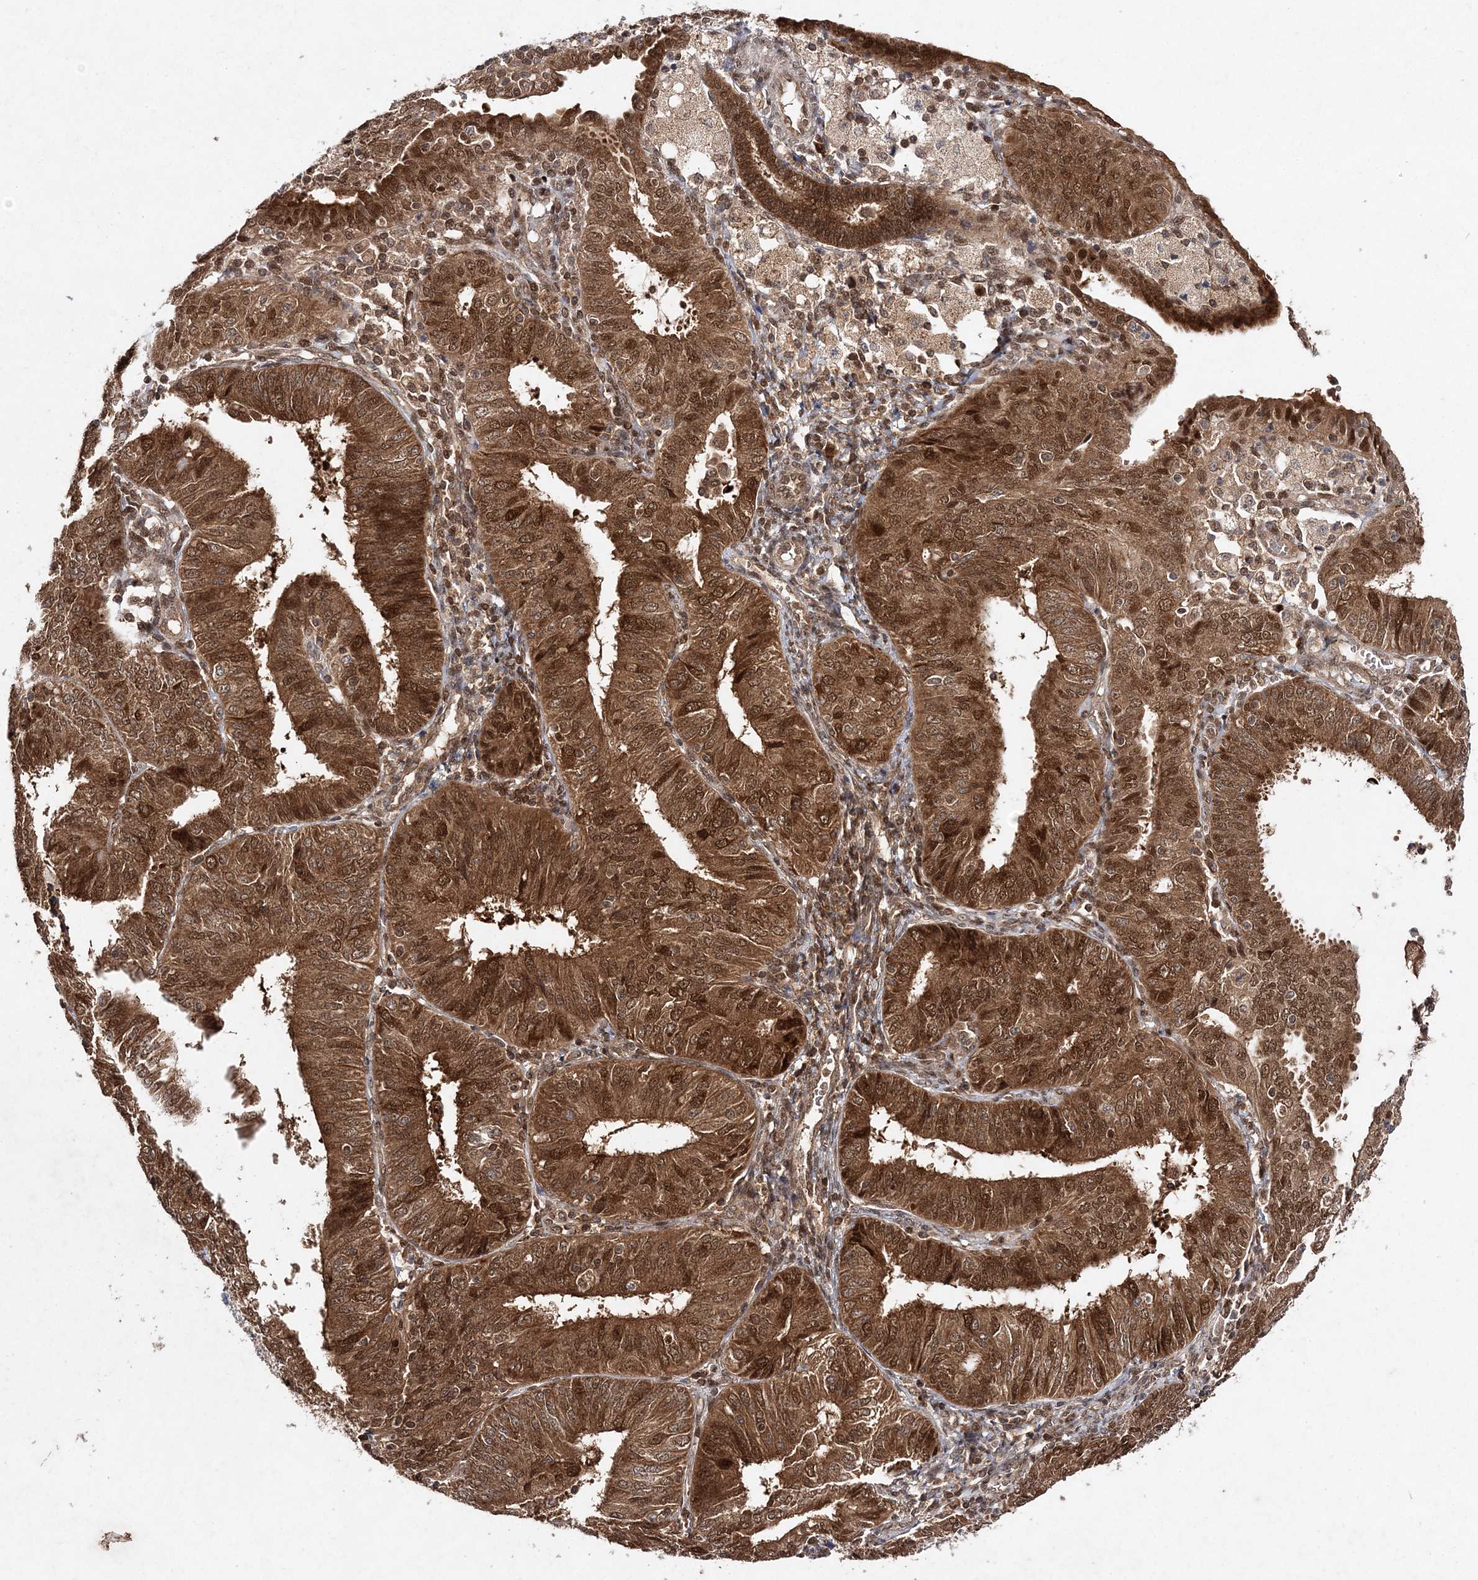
{"staining": {"intensity": "moderate", "quantity": ">75%", "location": "cytoplasmic/membranous,nuclear"}, "tissue": "endometrial cancer", "cell_type": "Tumor cells", "image_type": "cancer", "snomed": [{"axis": "morphology", "description": "Adenocarcinoma, NOS"}, {"axis": "topography", "description": "Endometrium"}], "caption": "Protein expression analysis of human endometrial cancer reveals moderate cytoplasmic/membranous and nuclear positivity in approximately >75% of tumor cells. Immunohistochemistry stains the protein in brown and the nuclei are stained blue.", "gene": "NIF3L1", "patient": {"sex": "female", "age": 58}}